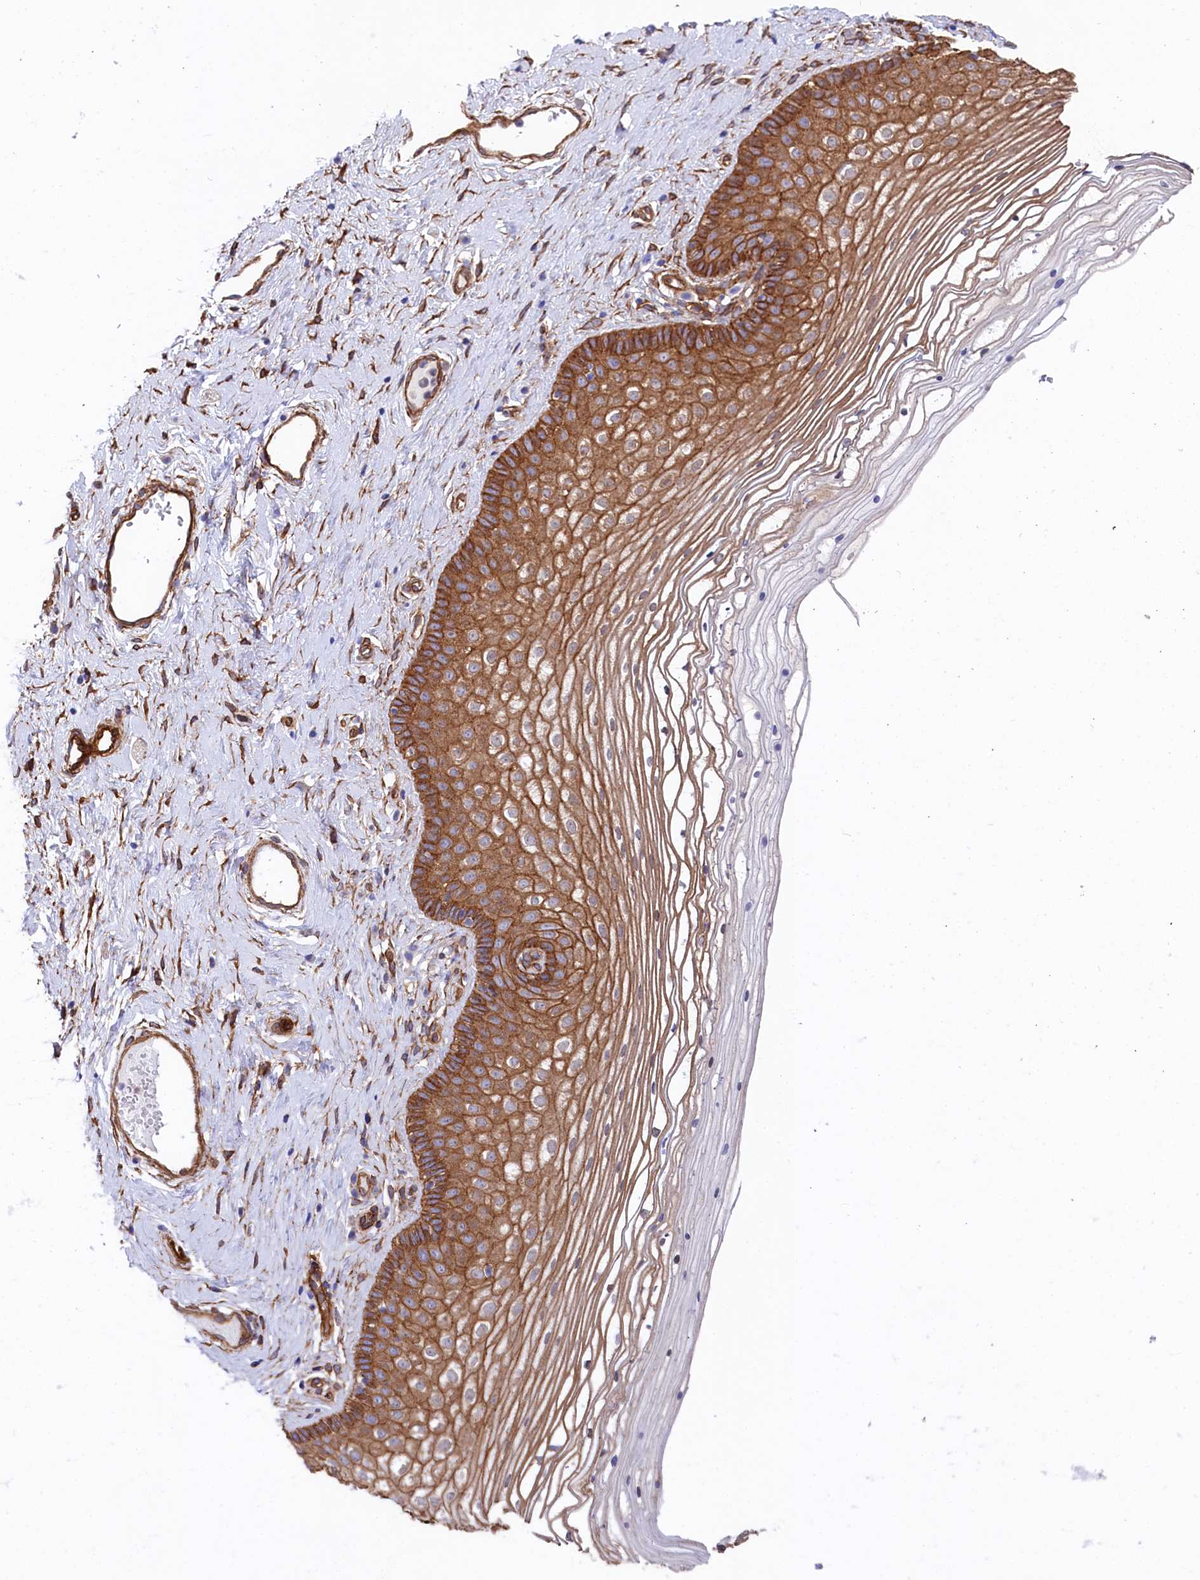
{"staining": {"intensity": "strong", "quantity": ">75%", "location": "cytoplasmic/membranous"}, "tissue": "vagina", "cell_type": "Squamous epithelial cells", "image_type": "normal", "snomed": [{"axis": "morphology", "description": "Normal tissue, NOS"}, {"axis": "topography", "description": "Vagina"}], "caption": "High-magnification brightfield microscopy of unremarkable vagina stained with DAB (3,3'-diaminobenzidine) (brown) and counterstained with hematoxylin (blue). squamous epithelial cells exhibit strong cytoplasmic/membranous positivity is seen in about>75% of cells. (DAB IHC with brightfield microscopy, high magnification).", "gene": "TNKS1BP1", "patient": {"sex": "female", "age": 46}}